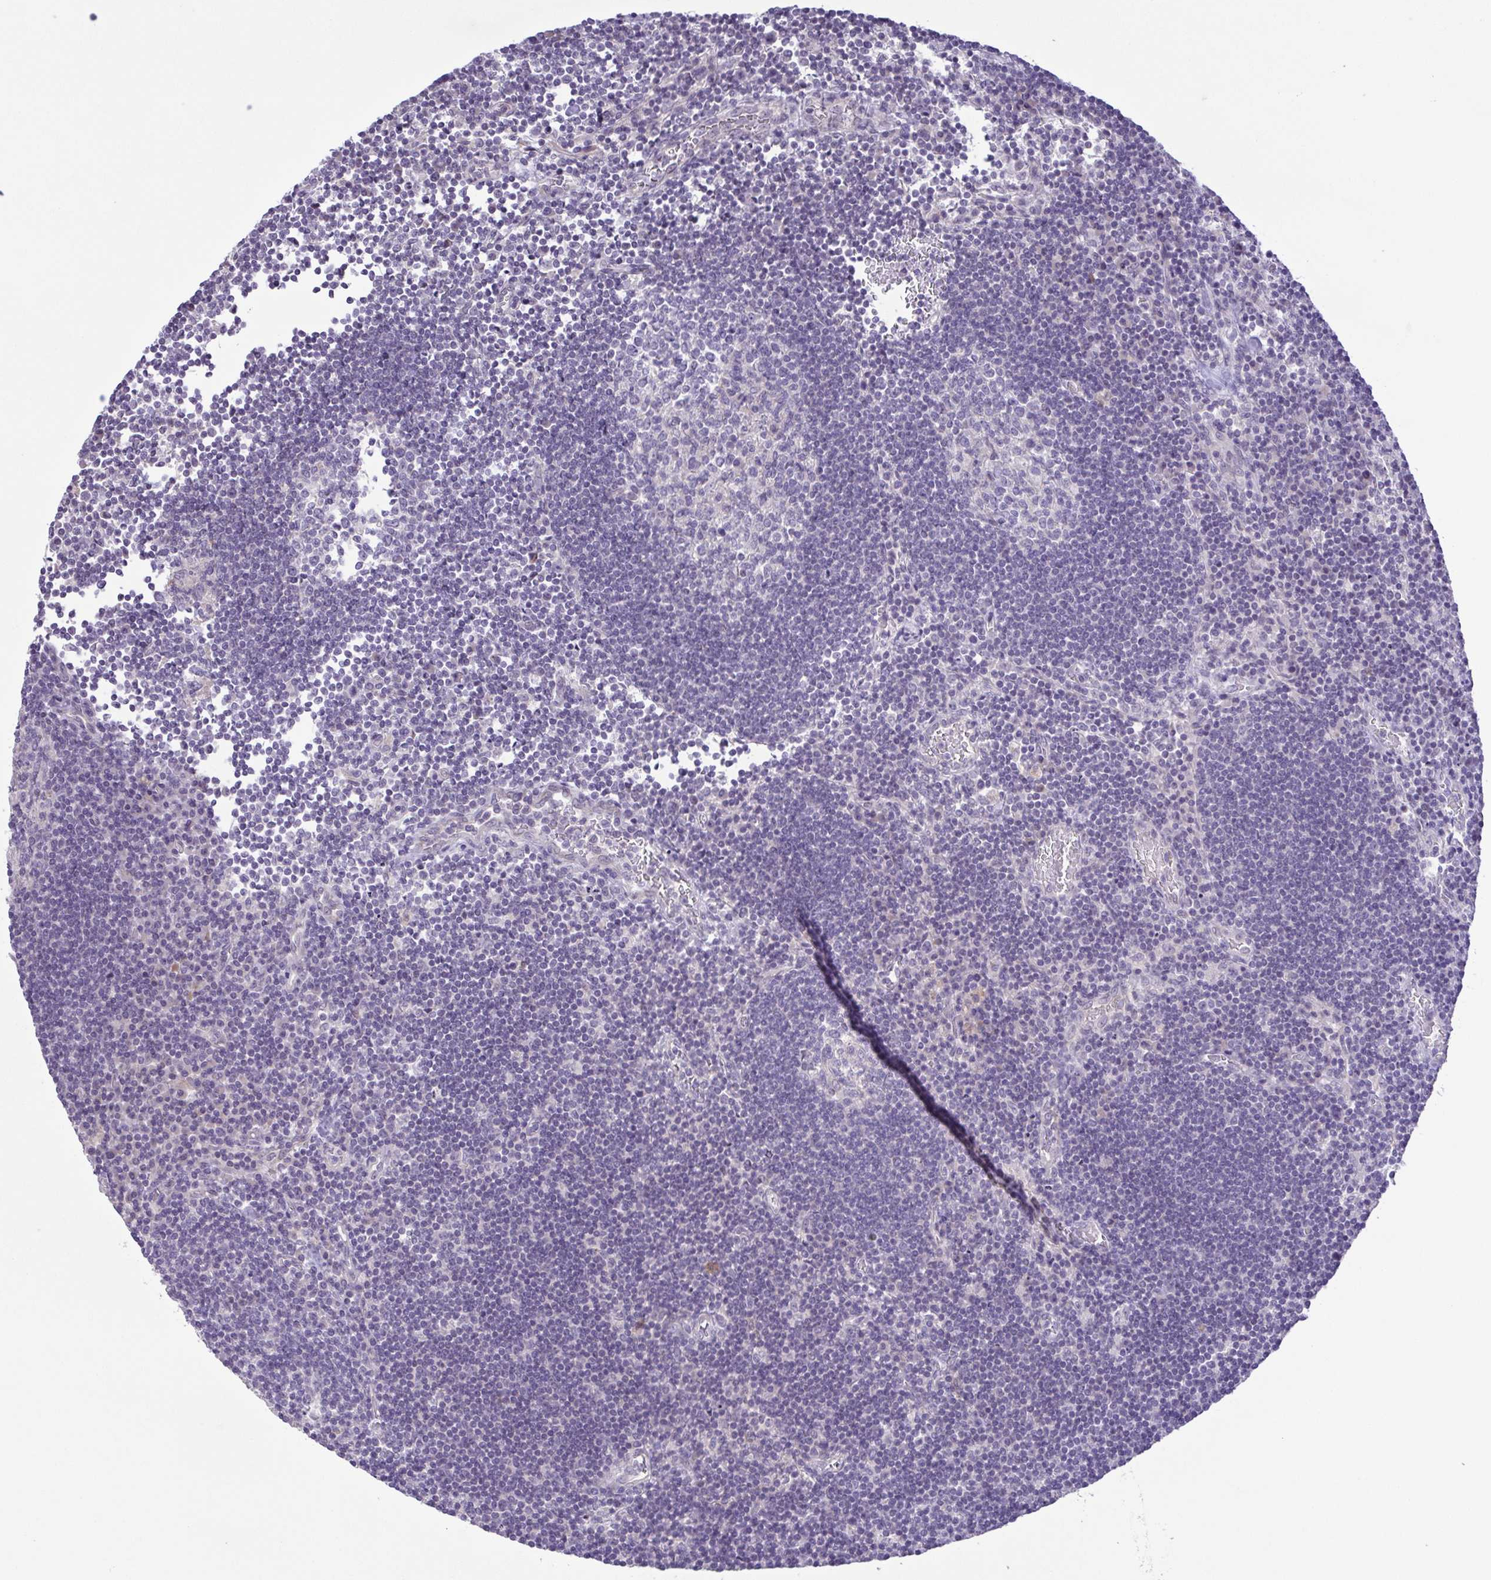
{"staining": {"intensity": "negative", "quantity": "none", "location": "none"}, "tissue": "lymph node", "cell_type": "Germinal center cells", "image_type": "normal", "snomed": [{"axis": "morphology", "description": "Normal tissue, NOS"}, {"axis": "topography", "description": "Lymph node"}], "caption": "Immunohistochemistry (IHC) photomicrograph of normal human lymph node stained for a protein (brown), which displays no staining in germinal center cells. (Stains: DAB IHC with hematoxylin counter stain, Microscopy: brightfield microscopy at high magnification).", "gene": "IL1RN", "patient": {"sex": "male", "age": 67}}